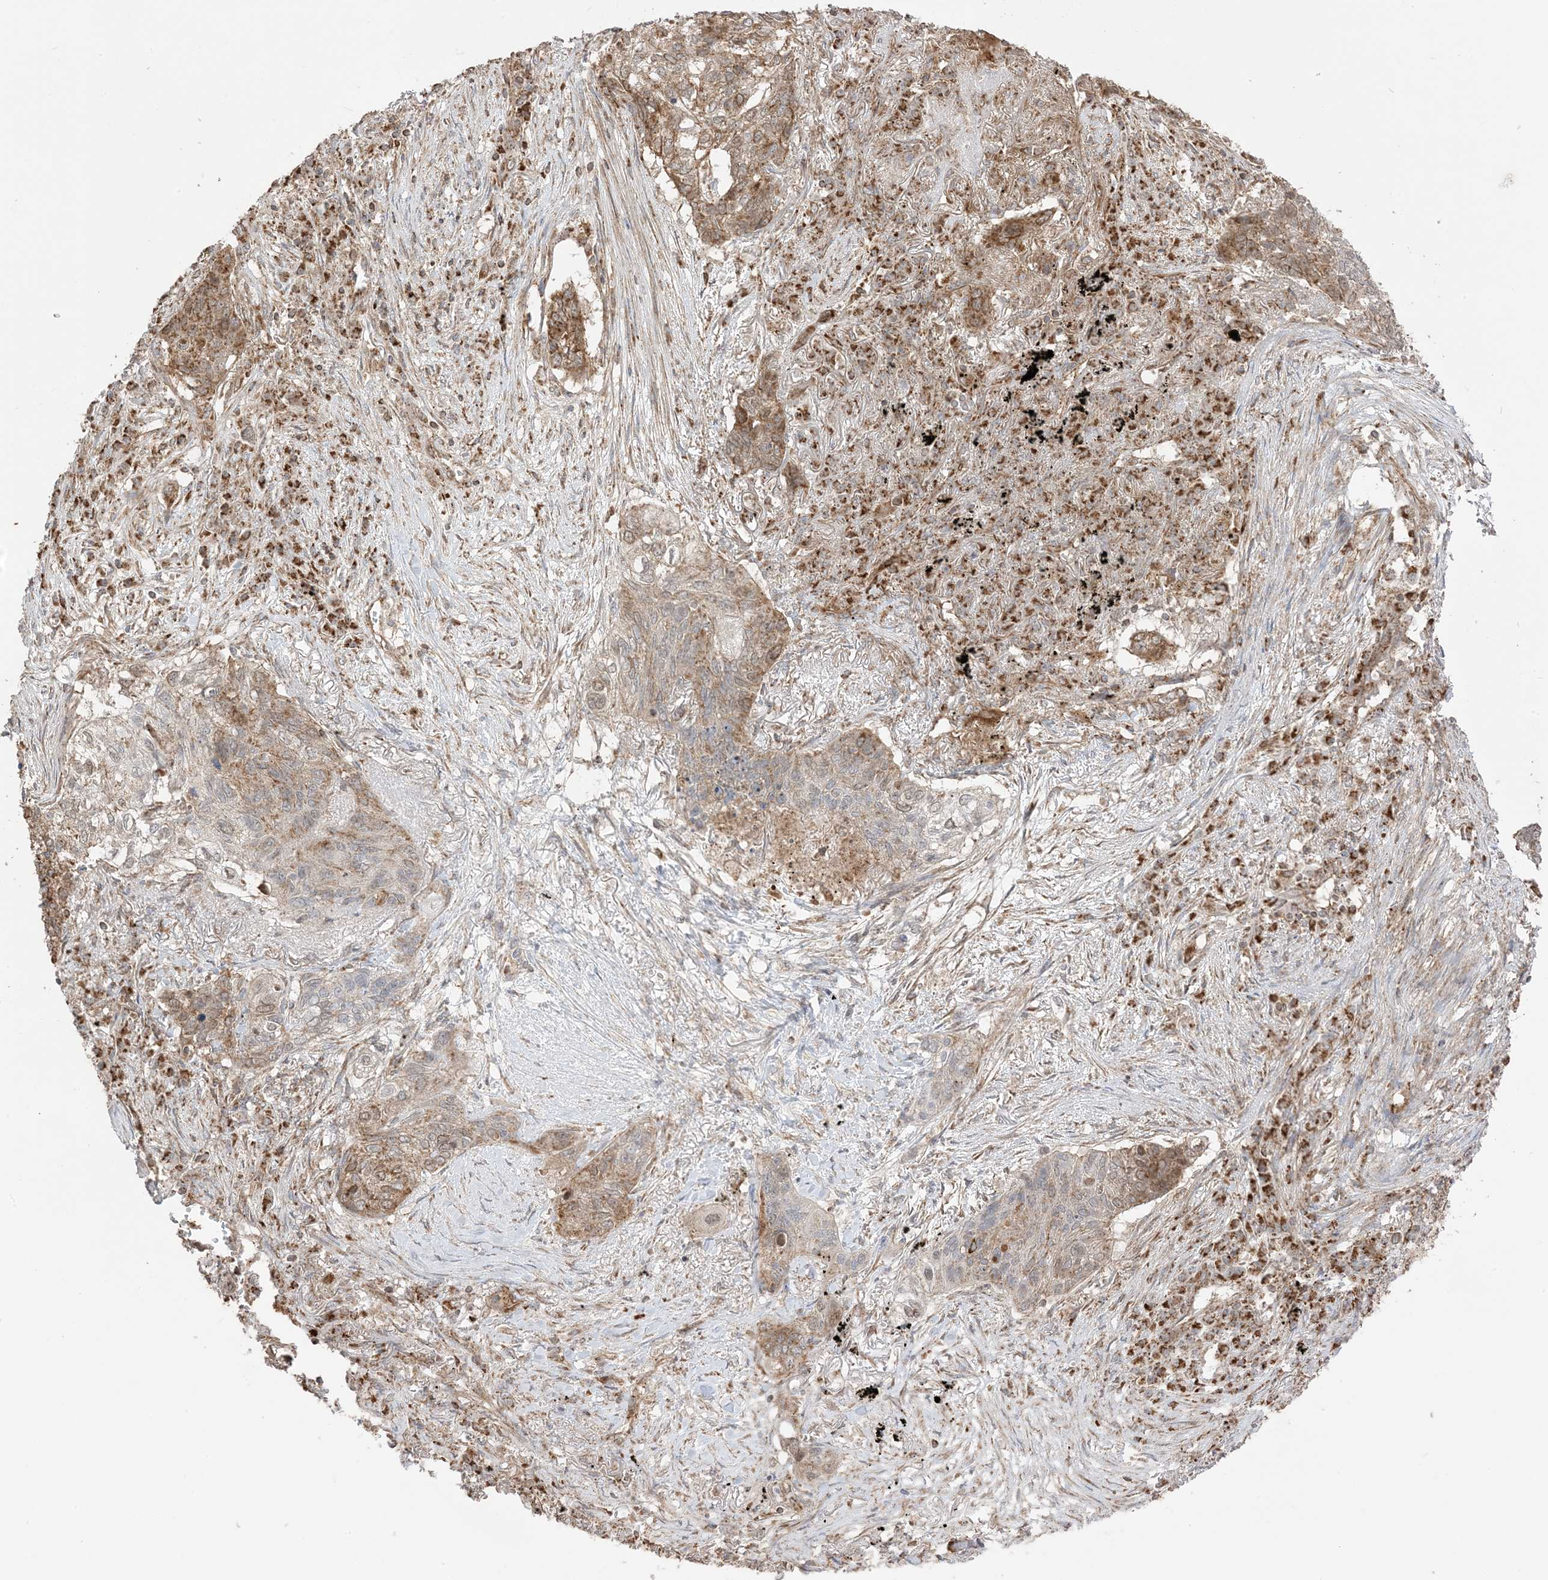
{"staining": {"intensity": "strong", "quantity": "25%-75%", "location": "cytoplasmic/membranous"}, "tissue": "lung cancer", "cell_type": "Tumor cells", "image_type": "cancer", "snomed": [{"axis": "morphology", "description": "Squamous cell carcinoma, NOS"}, {"axis": "topography", "description": "Lung"}], "caption": "A high amount of strong cytoplasmic/membranous expression is present in approximately 25%-75% of tumor cells in lung cancer (squamous cell carcinoma) tissue. Immunohistochemistry (ihc) stains the protein of interest in brown and the nuclei are stained blue.", "gene": "N4BP3", "patient": {"sex": "female", "age": 63}}